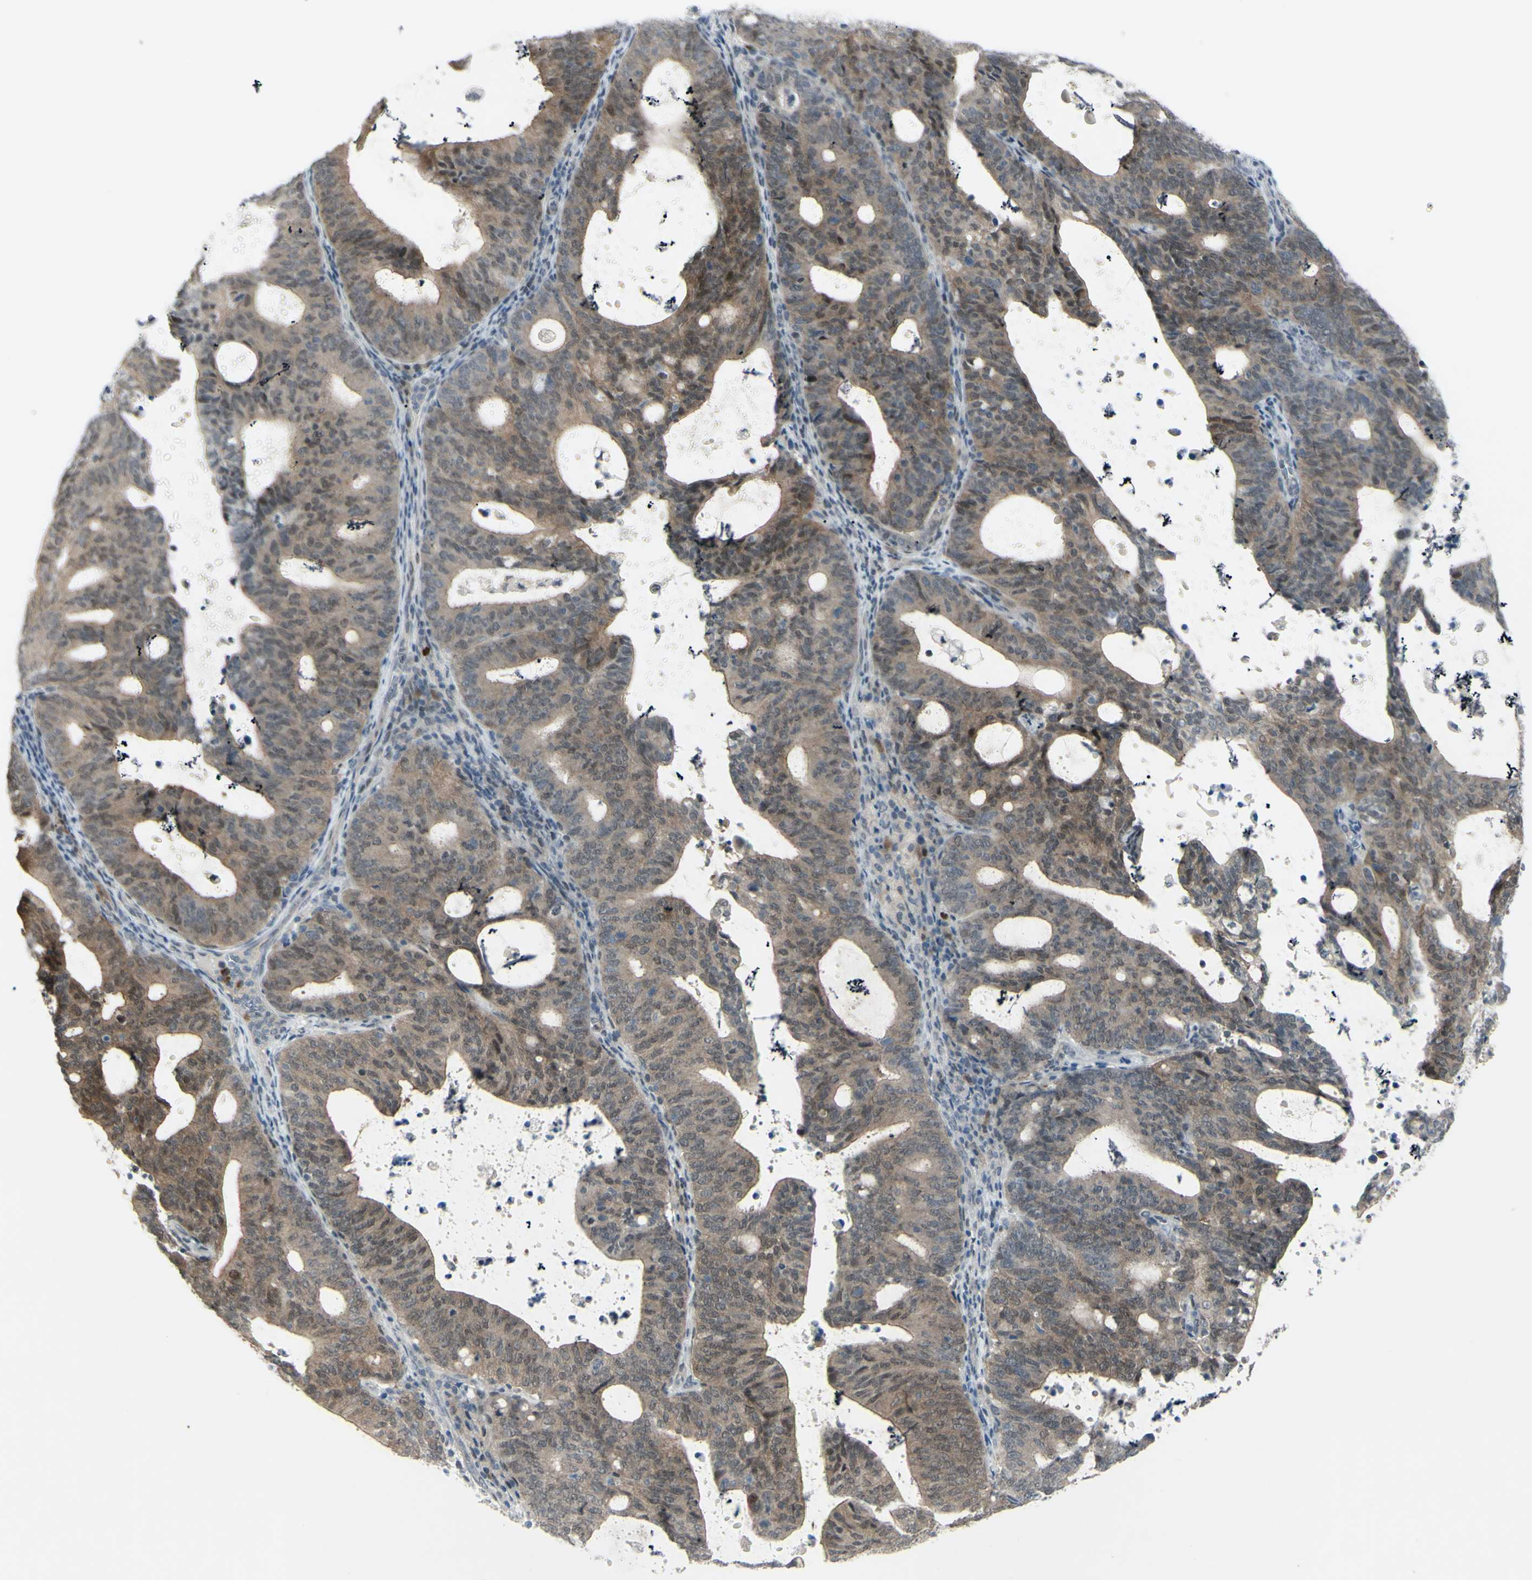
{"staining": {"intensity": "weak", "quantity": "25%-75%", "location": "cytoplasmic/membranous"}, "tissue": "endometrial cancer", "cell_type": "Tumor cells", "image_type": "cancer", "snomed": [{"axis": "morphology", "description": "Adenocarcinoma, NOS"}, {"axis": "topography", "description": "Uterus"}], "caption": "The immunohistochemical stain shows weak cytoplasmic/membranous expression in tumor cells of endometrial adenocarcinoma tissue.", "gene": "ETNK1", "patient": {"sex": "female", "age": 83}}